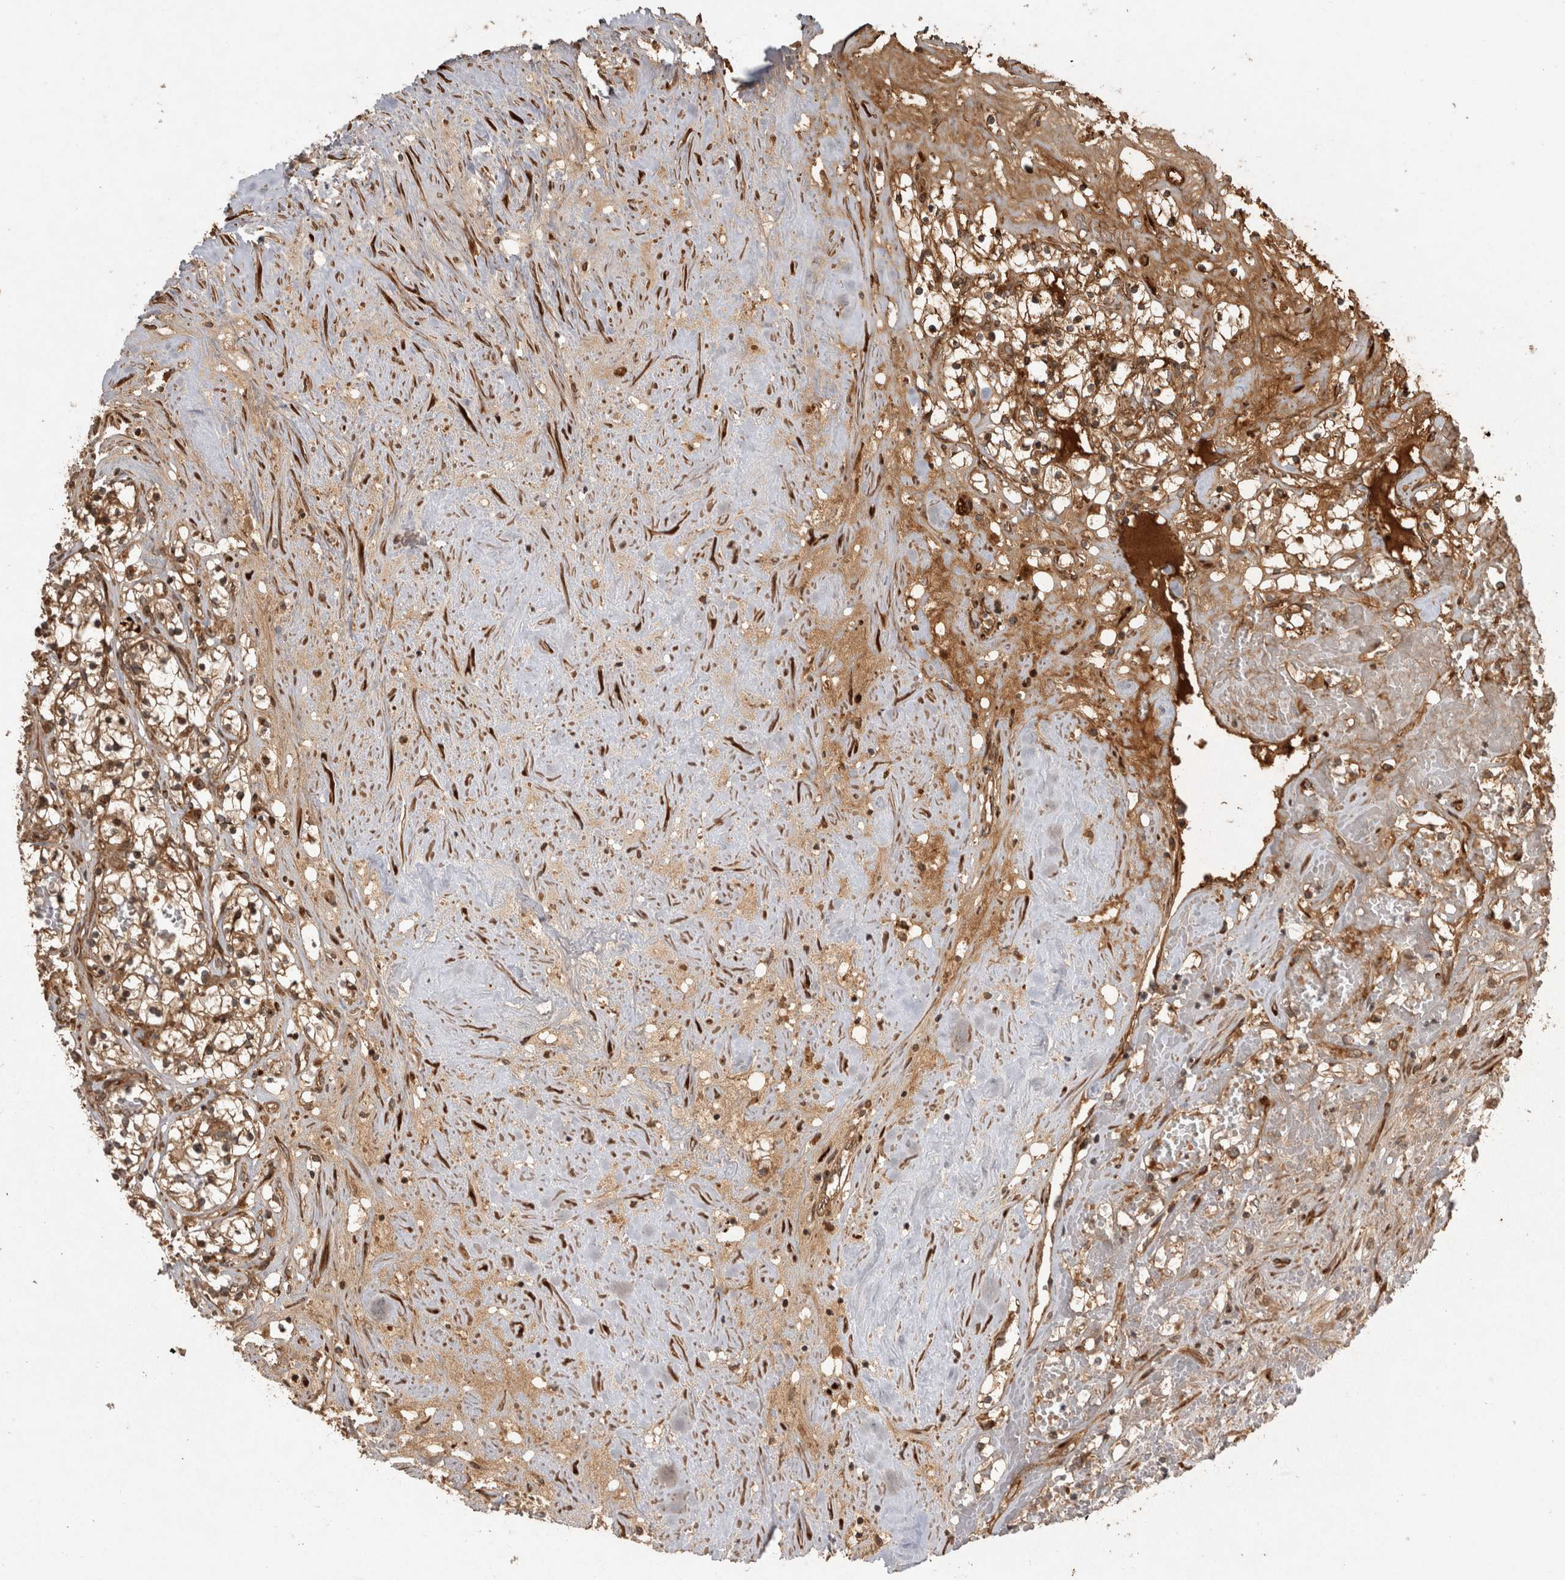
{"staining": {"intensity": "moderate", "quantity": "25%-75%", "location": "cytoplasmic/membranous"}, "tissue": "renal cancer", "cell_type": "Tumor cells", "image_type": "cancer", "snomed": [{"axis": "morphology", "description": "Normal tissue, NOS"}, {"axis": "morphology", "description": "Adenocarcinoma, NOS"}, {"axis": "topography", "description": "Kidney"}], "caption": "Immunohistochemistry (IHC) of renal cancer exhibits medium levels of moderate cytoplasmic/membranous staining in approximately 25%-75% of tumor cells.", "gene": "CAMSAP2", "patient": {"sex": "male", "age": 68}}